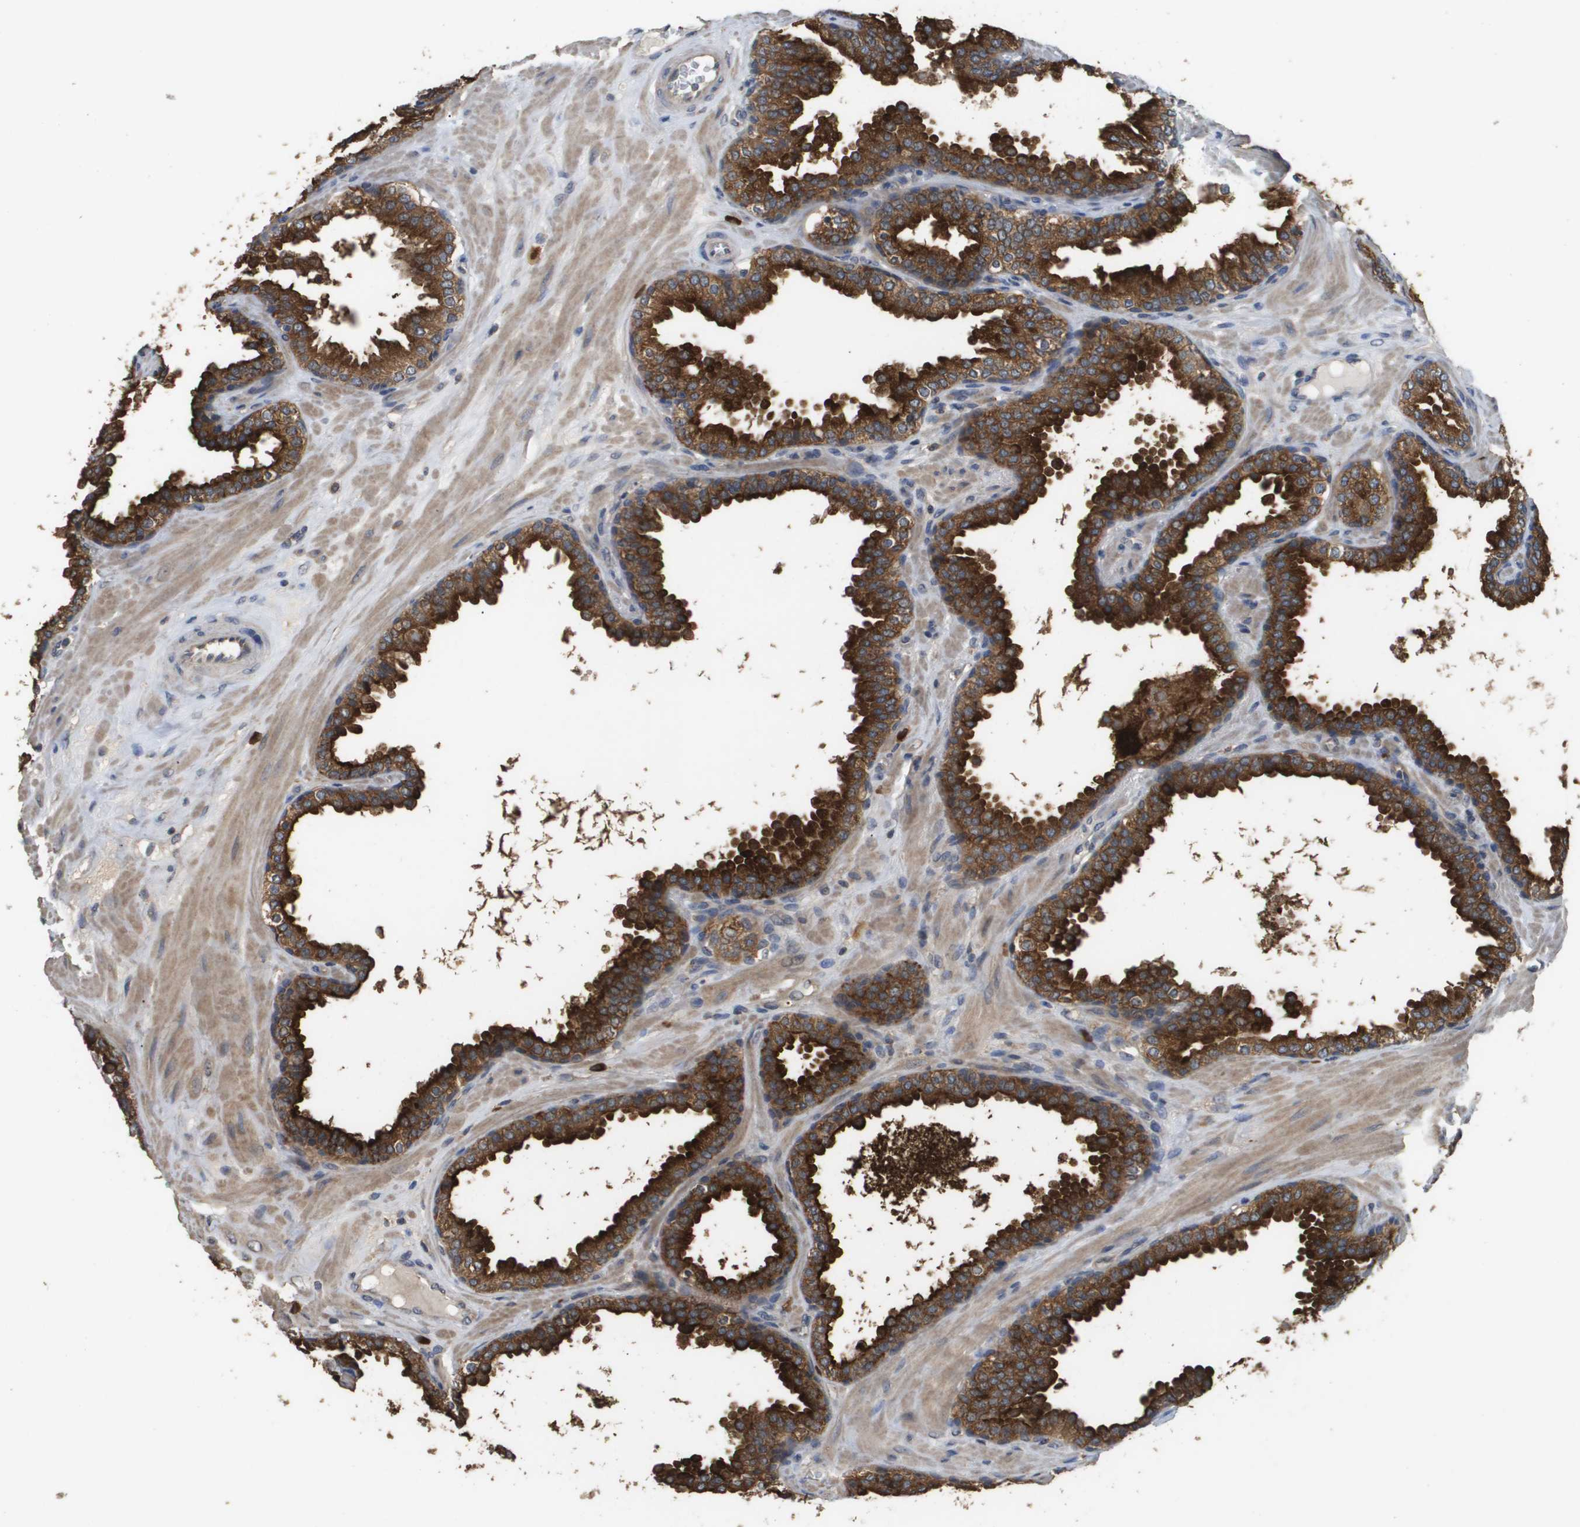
{"staining": {"intensity": "strong", "quantity": ">75%", "location": "cytoplasmic/membranous"}, "tissue": "prostate", "cell_type": "Glandular cells", "image_type": "normal", "snomed": [{"axis": "morphology", "description": "Normal tissue, NOS"}, {"axis": "topography", "description": "Prostate"}], "caption": "Brown immunohistochemical staining in unremarkable prostate shows strong cytoplasmic/membranous expression in approximately >75% of glandular cells. The protein is stained brown, and the nuclei are stained in blue (DAB IHC with brightfield microscopy, high magnification).", "gene": "RAB27B", "patient": {"sex": "male", "age": 51}}